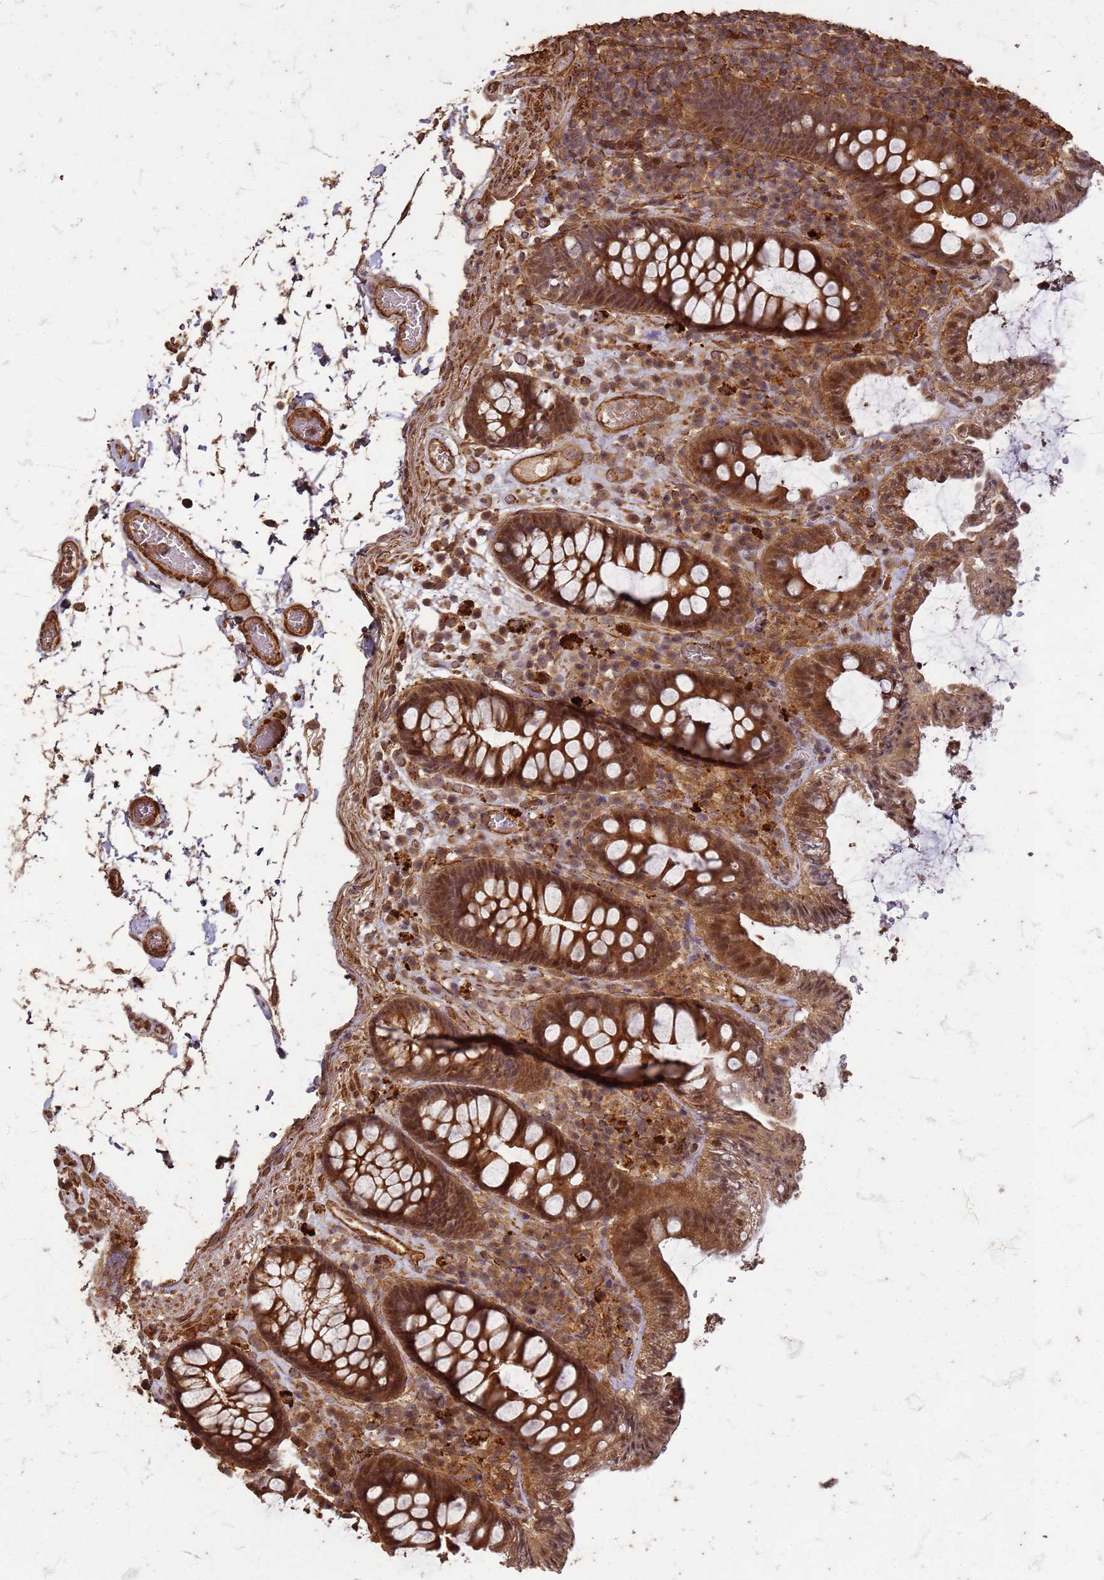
{"staining": {"intensity": "moderate", "quantity": ">75%", "location": "cytoplasmic/membranous"}, "tissue": "colon", "cell_type": "Endothelial cells", "image_type": "normal", "snomed": [{"axis": "morphology", "description": "Normal tissue, NOS"}, {"axis": "topography", "description": "Colon"}], "caption": "Colon stained with immunohistochemistry (IHC) exhibits moderate cytoplasmic/membranous positivity in about >75% of endothelial cells. The staining is performed using DAB brown chromogen to label protein expression. The nuclei are counter-stained blue using hematoxylin.", "gene": "KIF26A", "patient": {"sex": "male", "age": 84}}